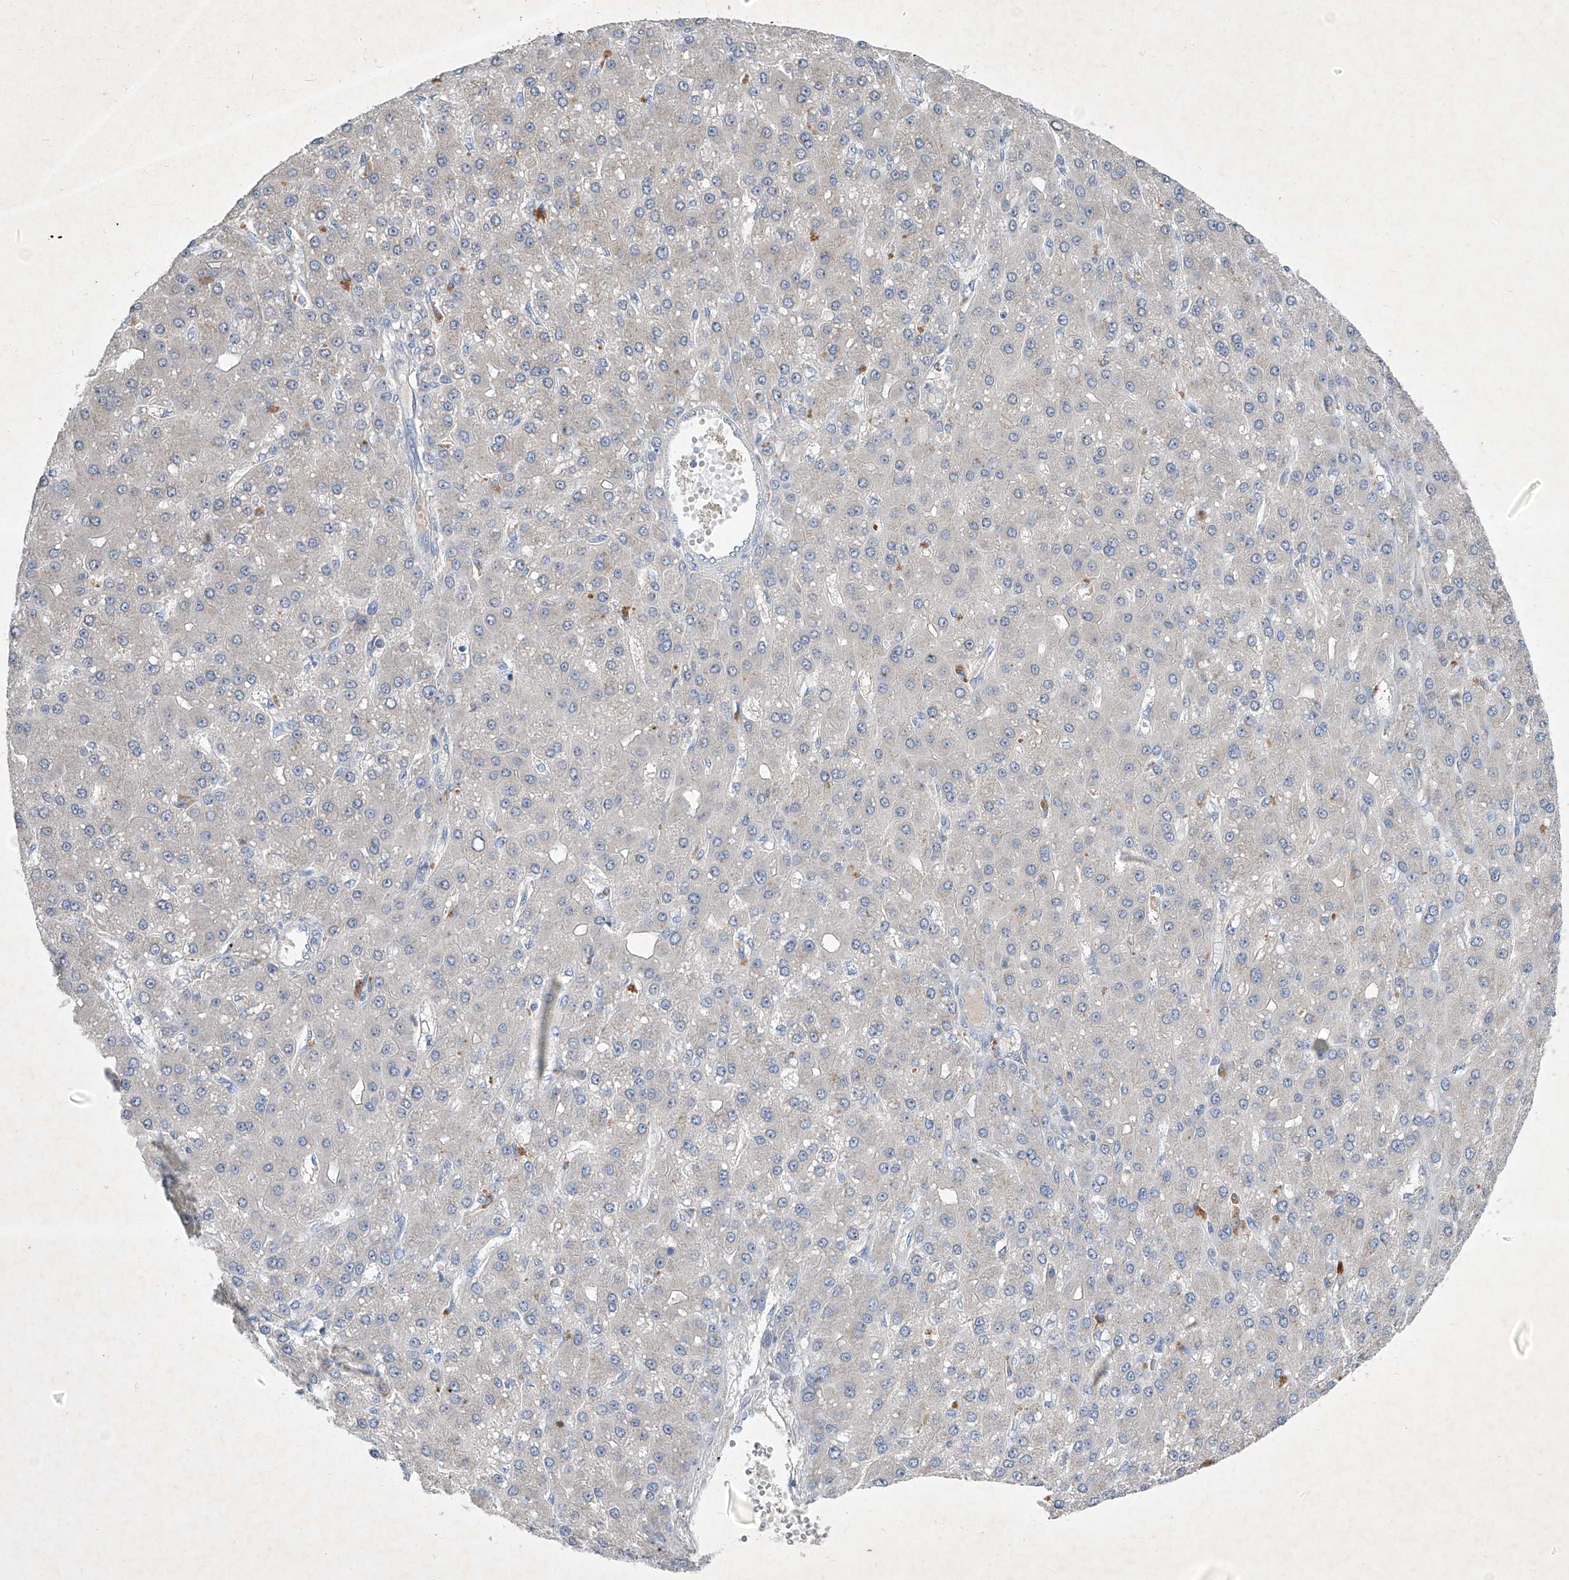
{"staining": {"intensity": "negative", "quantity": "none", "location": "none"}, "tissue": "liver cancer", "cell_type": "Tumor cells", "image_type": "cancer", "snomed": [{"axis": "morphology", "description": "Carcinoma, Hepatocellular, NOS"}, {"axis": "topography", "description": "Liver"}], "caption": "Tumor cells are negative for brown protein staining in liver cancer. (Immunohistochemistry (ihc), brightfield microscopy, high magnification).", "gene": "SBK2", "patient": {"sex": "male", "age": 67}}